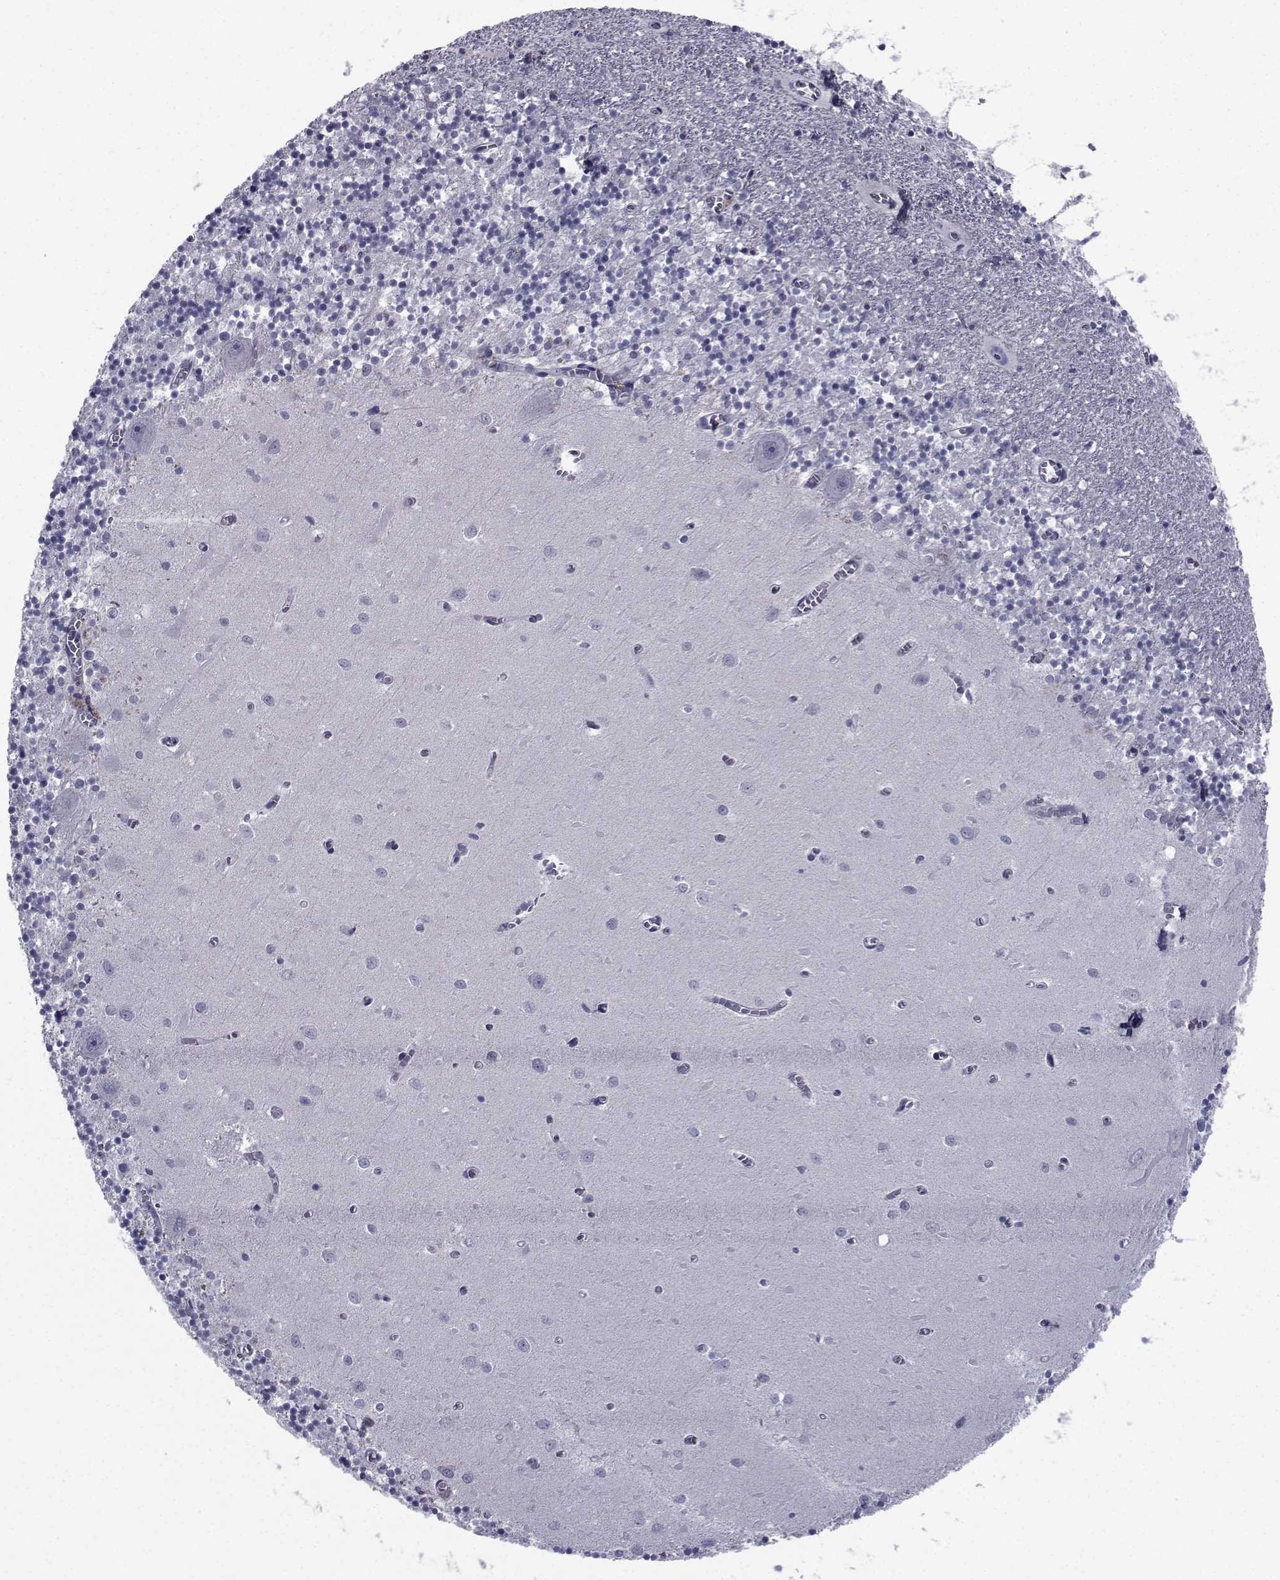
{"staining": {"intensity": "negative", "quantity": "none", "location": "none"}, "tissue": "cerebellum", "cell_type": "Cells in granular layer", "image_type": "normal", "snomed": [{"axis": "morphology", "description": "Normal tissue, NOS"}, {"axis": "topography", "description": "Cerebellum"}], "caption": "This is an immunohistochemistry (IHC) image of benign cerebellum. There is no expression in cells in granular layer.", "gene": "CHRNA1", "patient": {"sex": "female", "age": 64}}